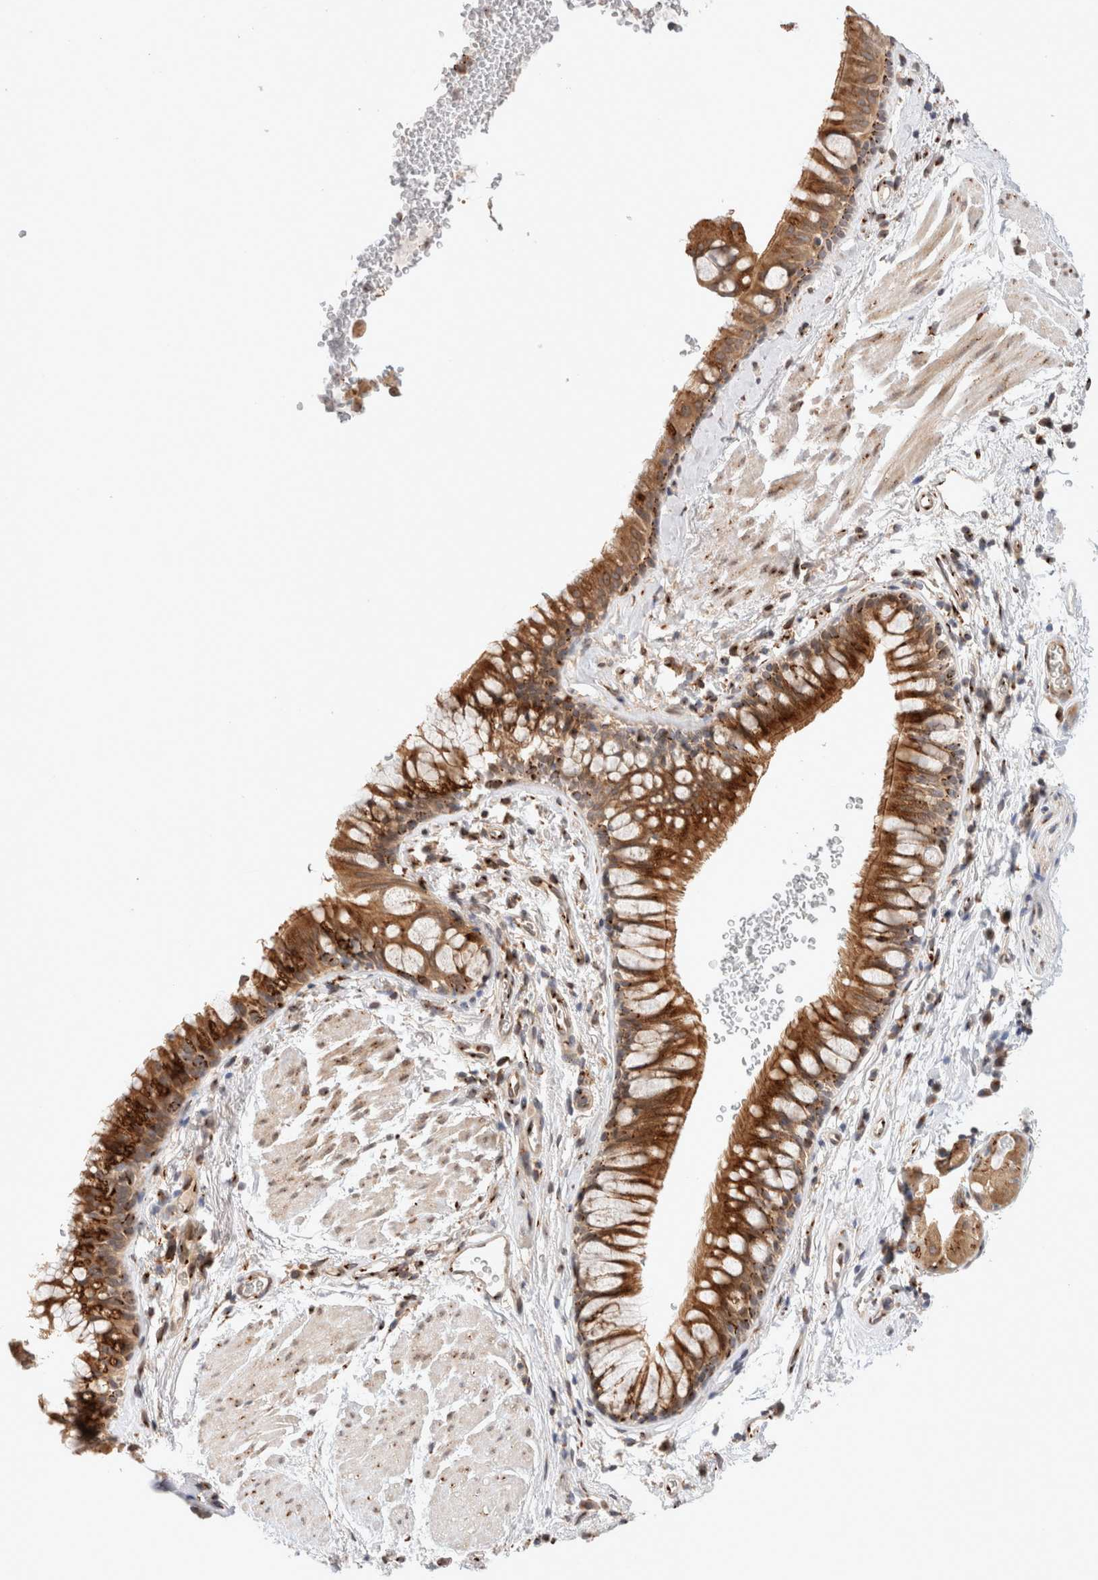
{"staining": {"intensity": "strong", "quantity": ">75%", "location": "cytoplasmic/membranous"}, "tissue": "bronchus", "cell_type": "Respiratory epithelial cells", "image_type": "normal", "snomed": [{"axis": "morphology", "description": "Normal tissue, NOS"}, {"axis": "topography", "description": "Cartilage tissue"}, {"axis": "topography", "description": "Bronchus"}], "caption": "Normal bronchus shows strong cytoplasmic/membranous staining in approximately >75% of respiratory epithelial cells, visualized by immunohistochemistry. (Brightfield microscopy of DAB IHC at high magnification).", "gene": "GCN1", "patient": {"sex": "female", "age": 53}}